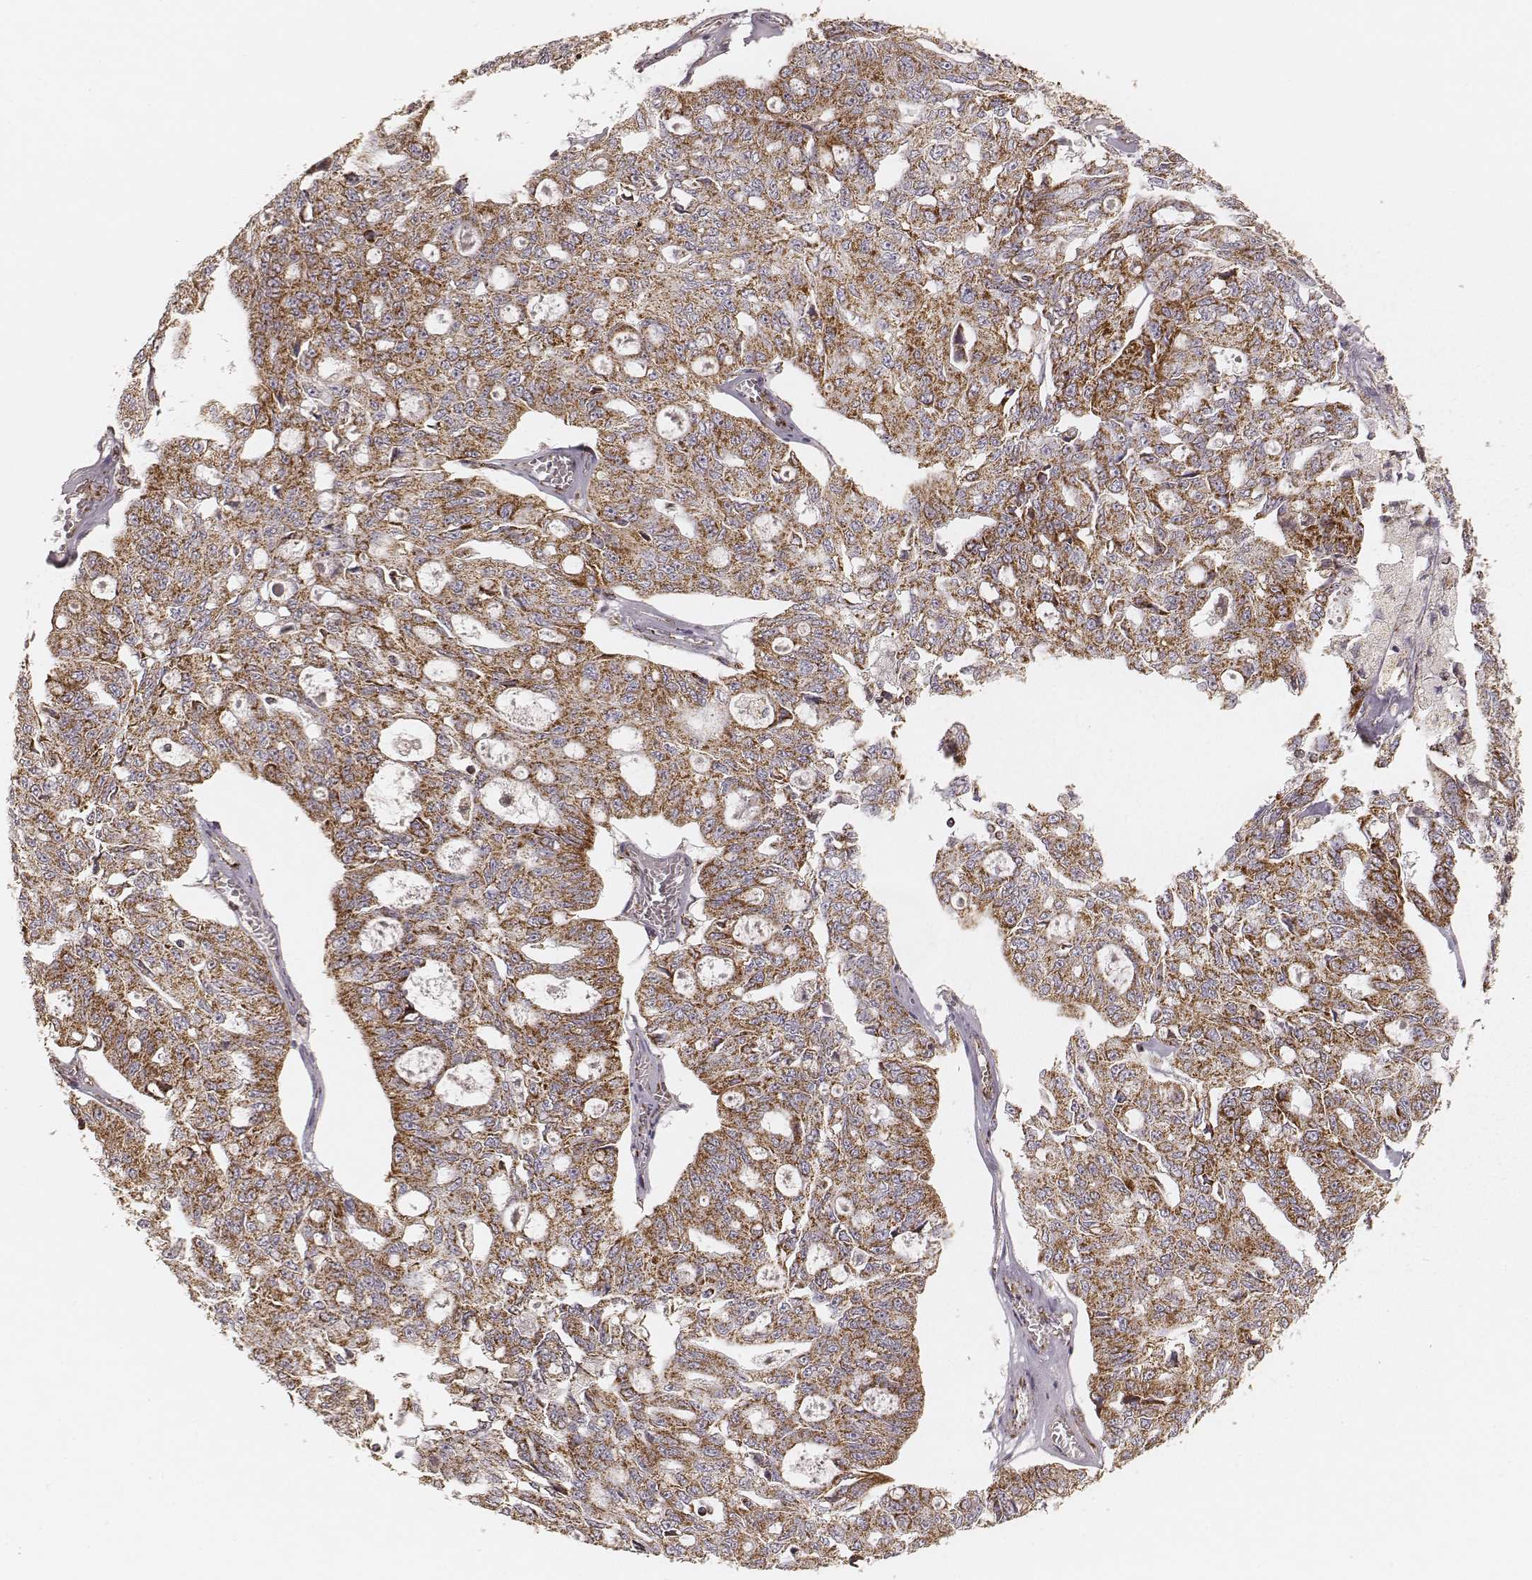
{"staining": {"intensity": "moderate", "quantity": ">75%", "location": "cytoplasmic/membranous"}, "tissue": "ovarian cancer", "cell_type": "Tumor cells", "image_type": "cancer", "snomed": [{"axis": "morphology", "description": "Carcinoma, endometroid"}, {"axis": "topography", "description": "Ovary"}], "caption": "Immunohistochemistry (IHC) histopathology image of human endometroid carcinoma (ovarian) stained for a protein (brown), which demonstrates medium levels of moderate cytoplasmic/membranous staining in about >75% of tumor cells.", "gene": "CS", "patient": {"sex": "female", "age": 65}}